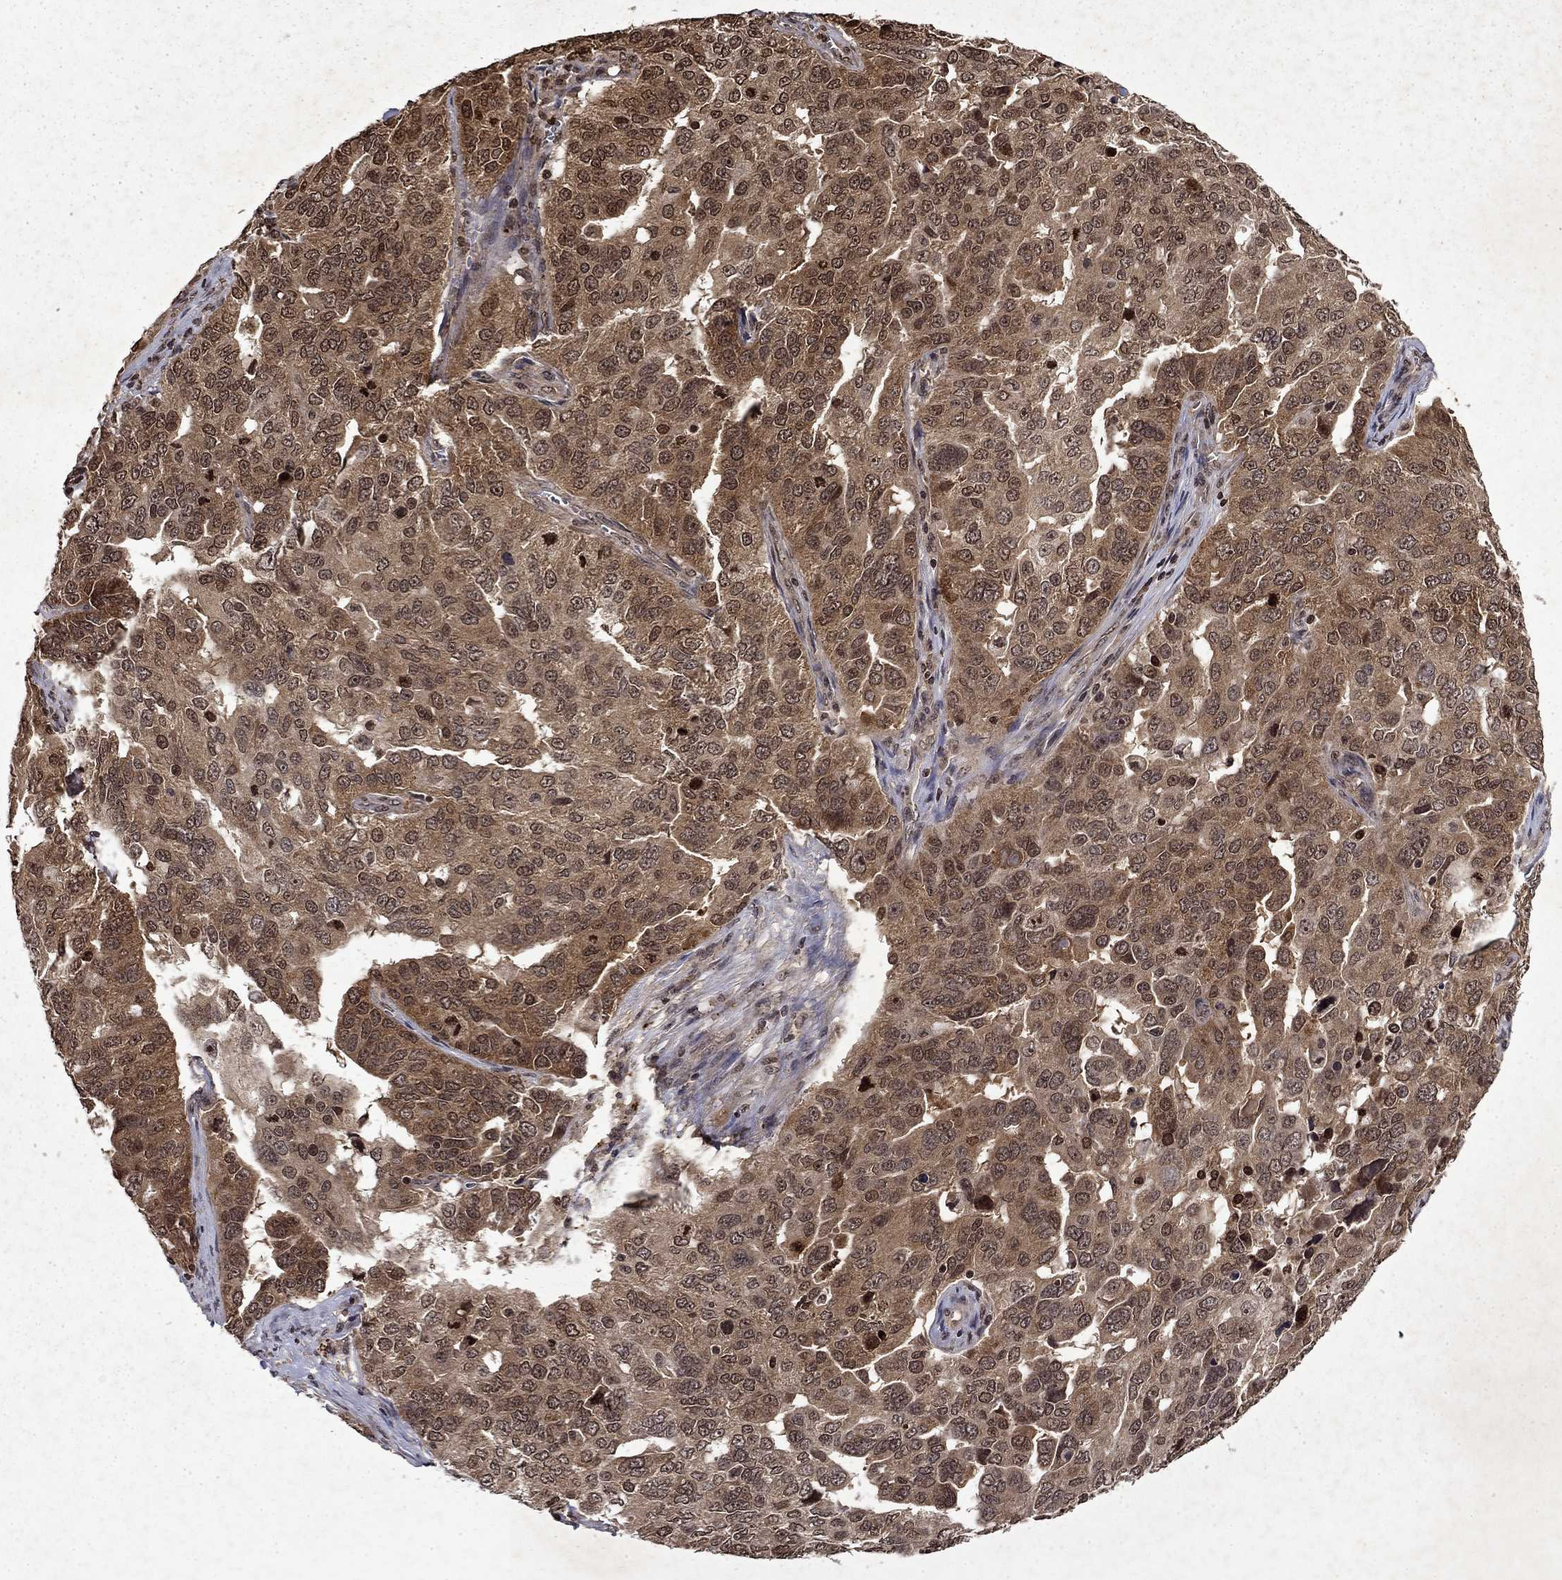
{"staining": {"intensity": "moderate", "quantity": ">75%", "location": "cytoplasmic/membranous"}, "tissue": "ovarian cancer", "cell_type": "Tumor cells", "image_type": "cancer", "snomed": [{"axis": "morphology", "description": "Carcinoma, endometroid"}, {"axis": "topography", "description": "Soft tissue"}, {"axis": "topography", "description": "Ovary"}], "caption": "Endometroid carcinoma (ovarian) stained with a brown dye demonstrates moderate cytoplasmic/membranous positive staining in approximately >75% of tumor cells.", "gene": "PIN4", "patient": {"sex": "female", "age": 52}}